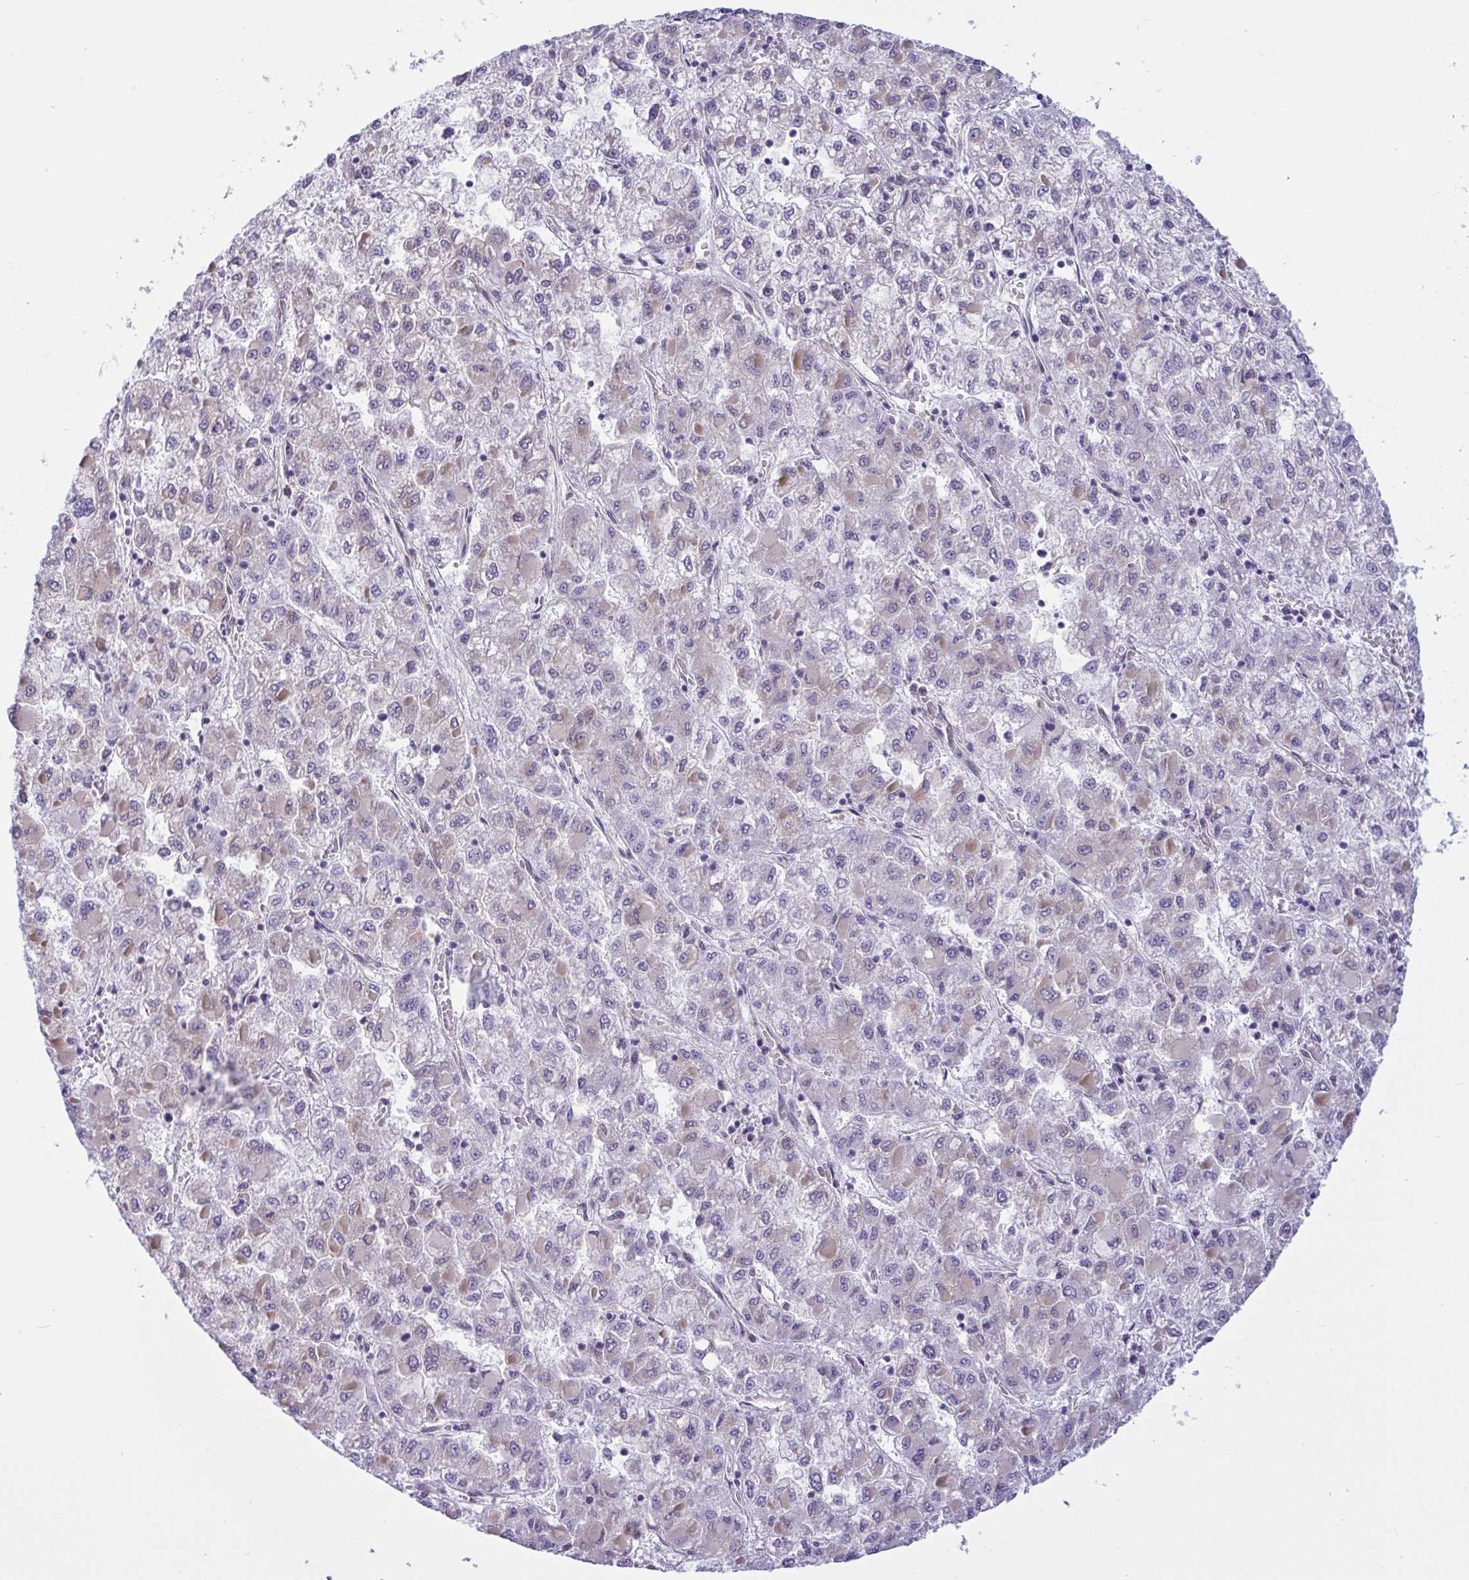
{"staining": {"intensity": "weak", "quantity": "25%-75%", "location": "cytoplasmic/membranous"}, "tissue": "liver cancer", "cell_type": "Tumor cells", "image_type": "cancer", "snomed": [{"axis": "morphology", "description": "Carcinoma, Hepatocellular, NOS"}, {"axis": "topography", "description": "Liver"}], "caption": "High-magnification brightfield microscopy of liver cancer stained with DAB (brown) and counterstained with hematoxylin (blue). tumor cells exhibit weak cytoplasmic/membranous expression is appreciated in approximately25%-75% of cells. (DAB (3,3'-diaminobenzidine) IHC, brown staining for protein, blue staining for nuclei).", "gene": "CAMLG", "patient": {"sex": "male", "age": 40}}